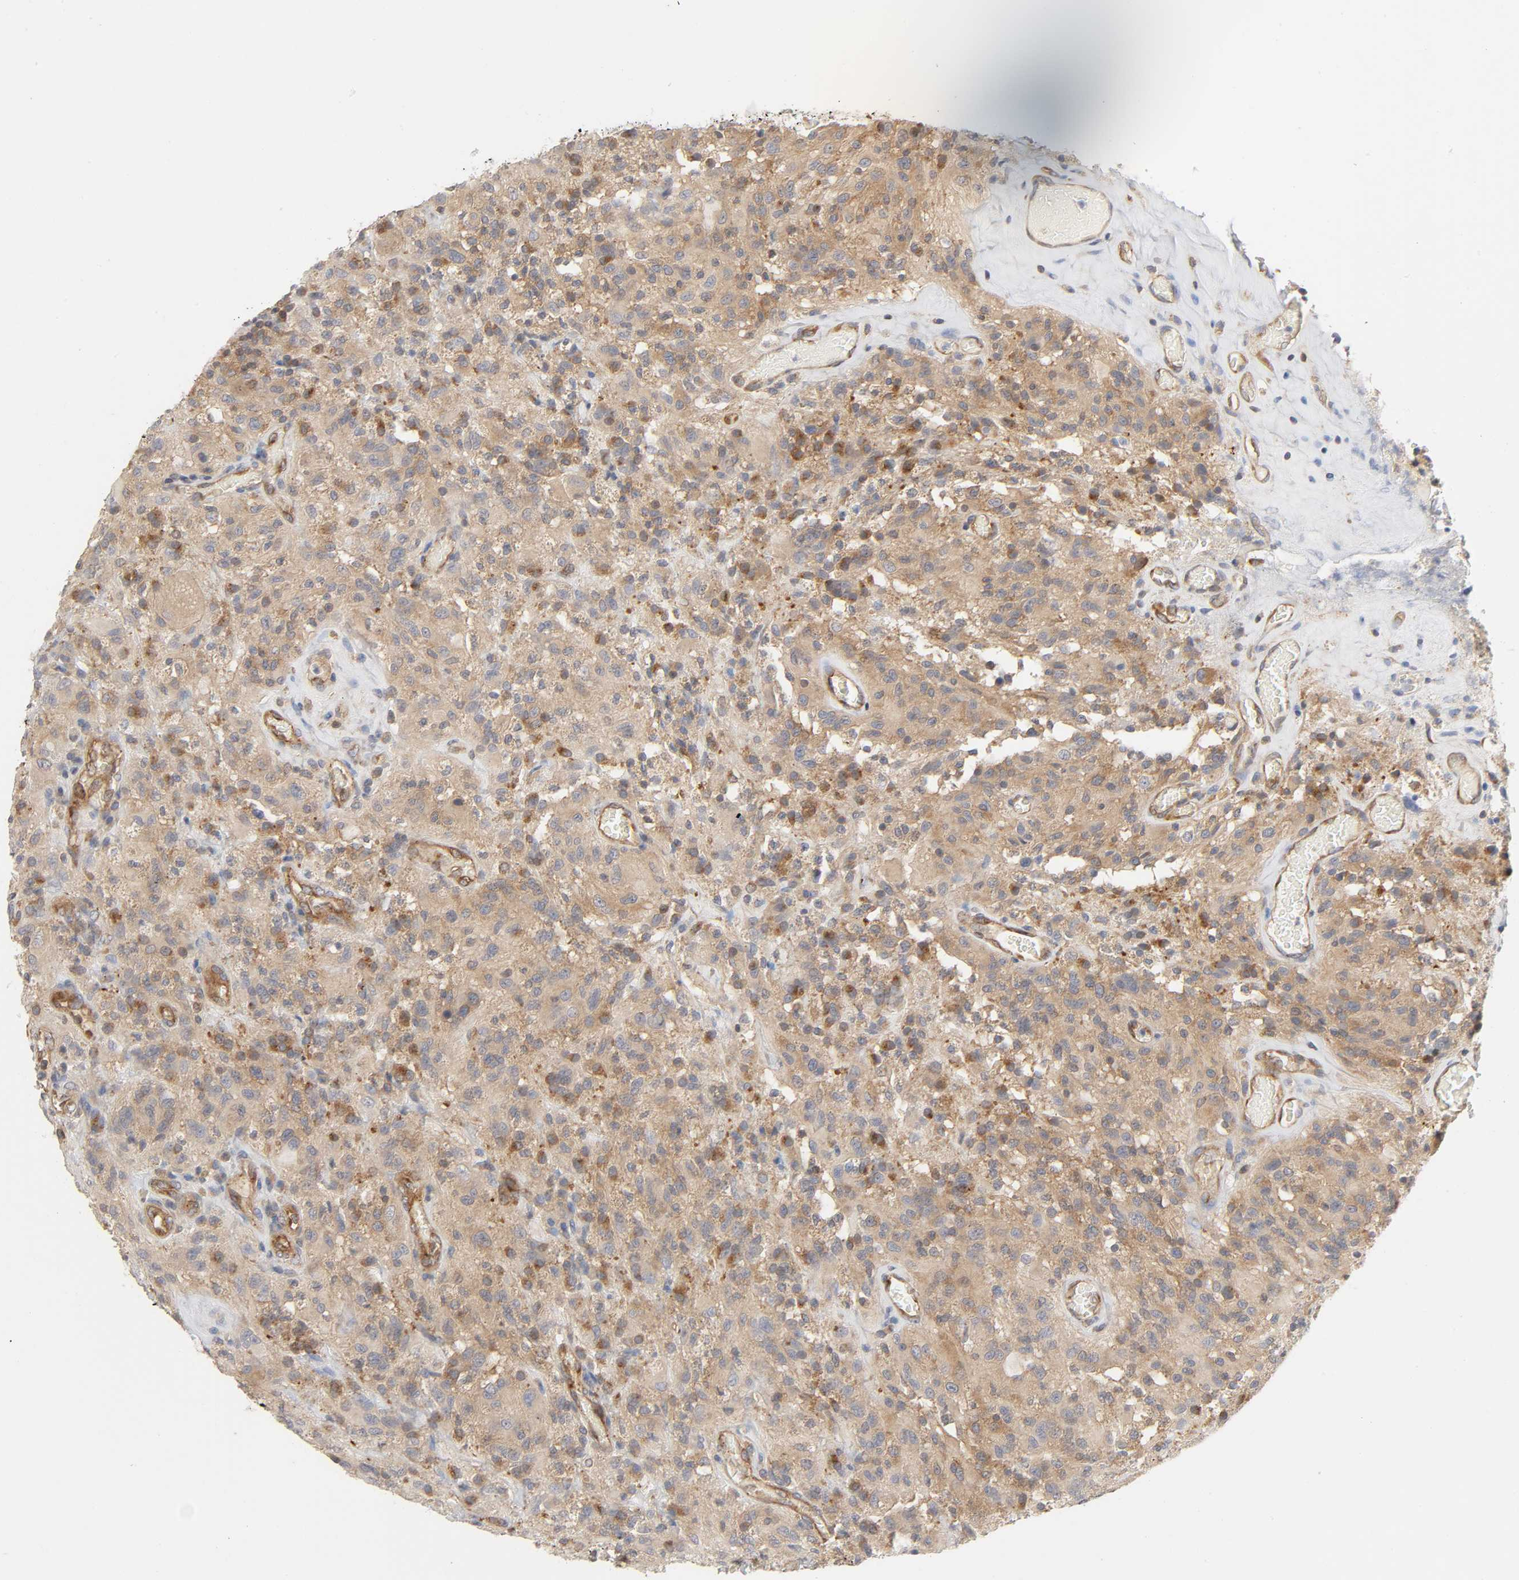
{"staining": {"intensity": "weak", "quantity": ">75%", "location": "cytoplasmic/membranous"}, "tissue": "glioma", "cell_type": "Tumor cells", "image_type": "cancer", "snomed": [{"axis": "morphology", "description": "Normal tissue, NOS"}, {"axis": "morphology", "description": "Glioma, malignant, High grade"}, {"axis": "topography", "description": "Cerebral cortex"}], "caption": "About >75% of tumor cells in human malignant glioma (high-grade) show weak cytoplasmic/membranous protein positivity as visualized by brown immunohistochemical staining.", "gene": "SCHIP1", "patient": {"sex": "male", "age": 56}}